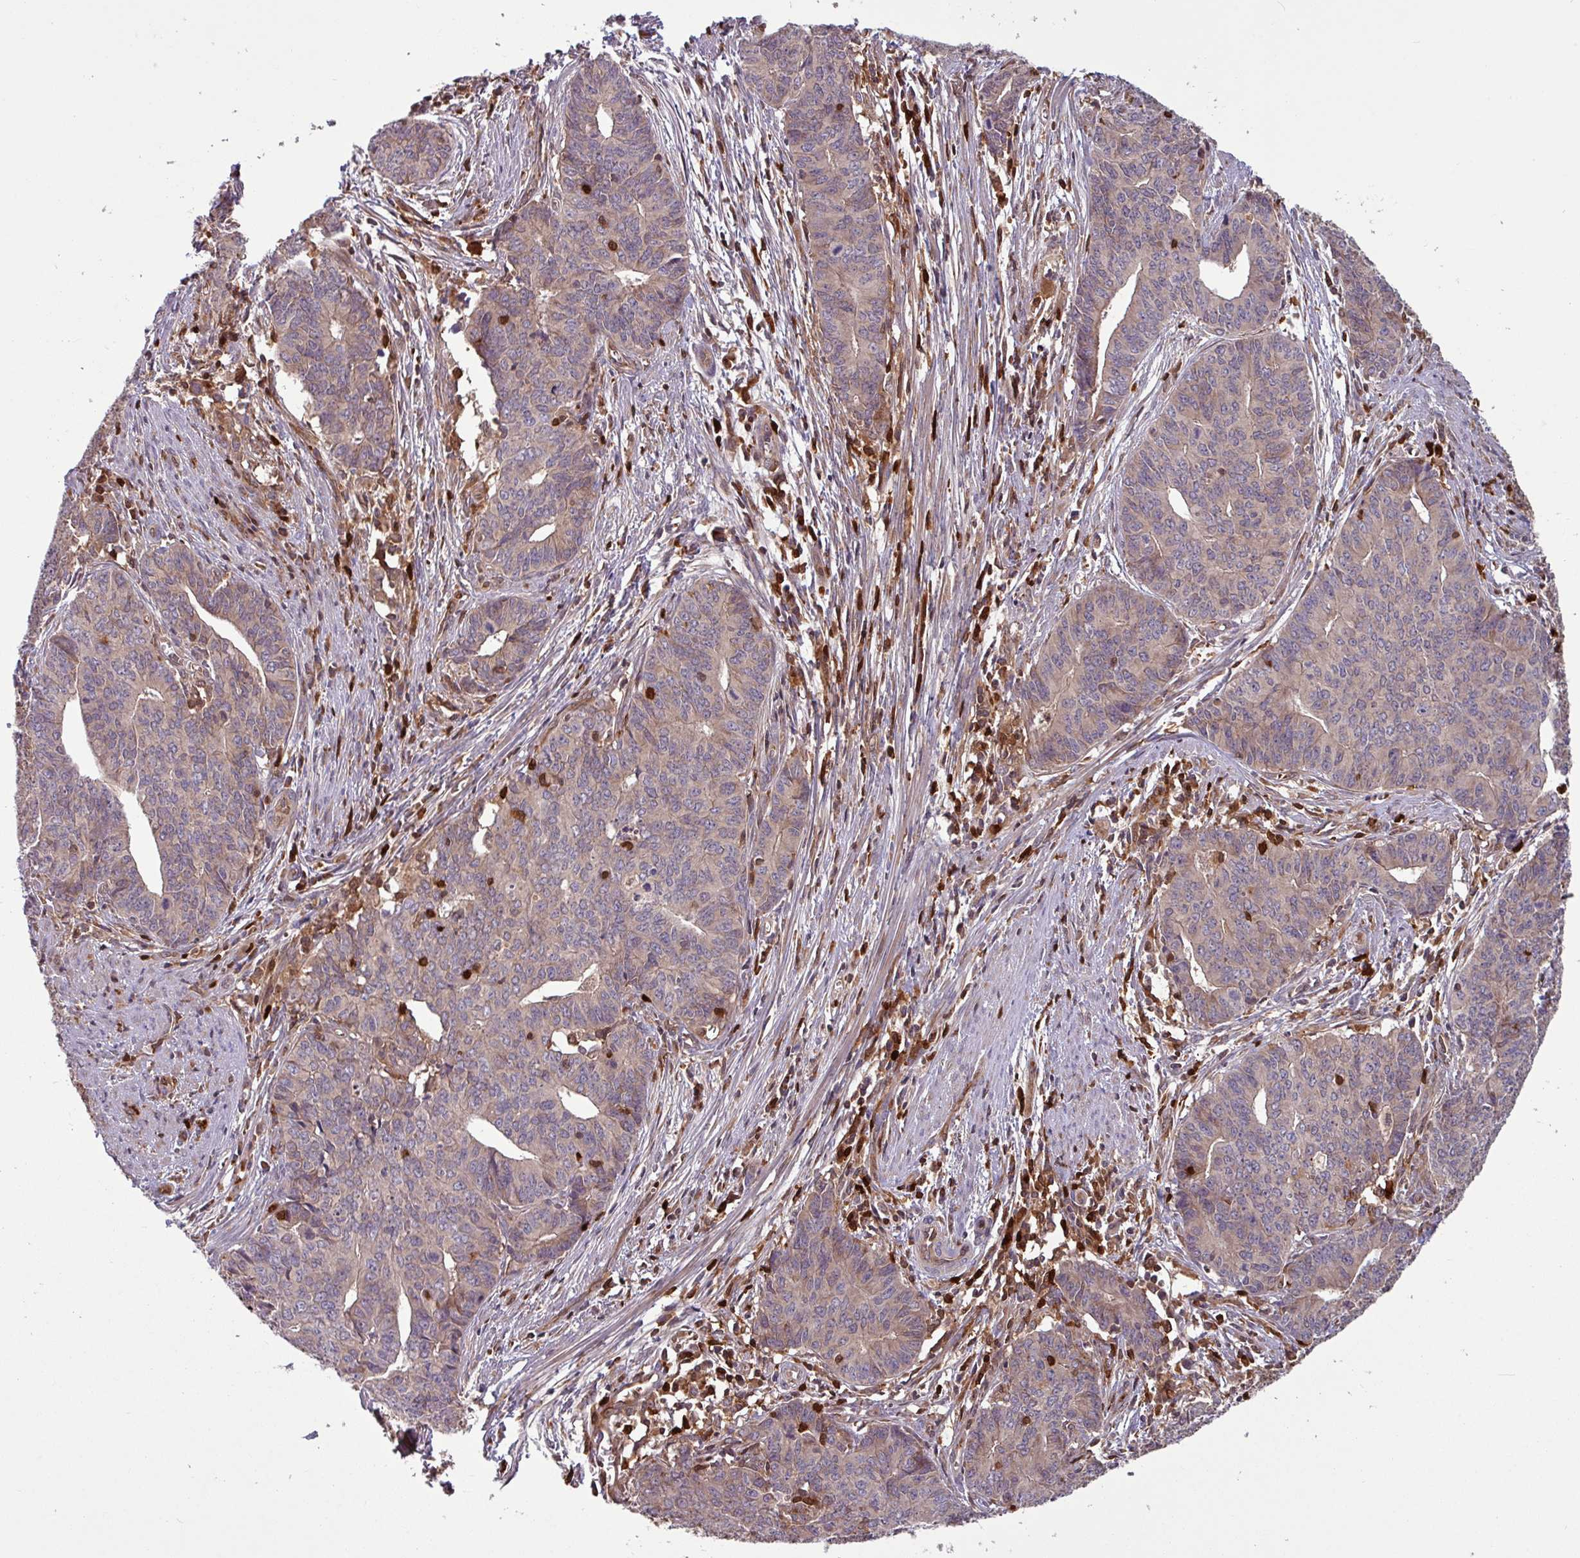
{"staining": {"intensity": "weak", "quantity": "<25%", "location": "cytoplasmic/membranous"}, "tissue": "endometrial cancer", "cell_type": "Tumor cells", "image_type": "cancer", "snomed": [{"axis": "morphology", "description": "Adenocarcinoma, NOS"}, {"axis": "topography", "description": "Endometrium"}], "caption": "The immunohistochemistry image has no significant expression in tumor cells of endometrial adenocarcinoma tissue.", "gene": "SEC61G", "patient": {"sex": "female", "age": 59}}